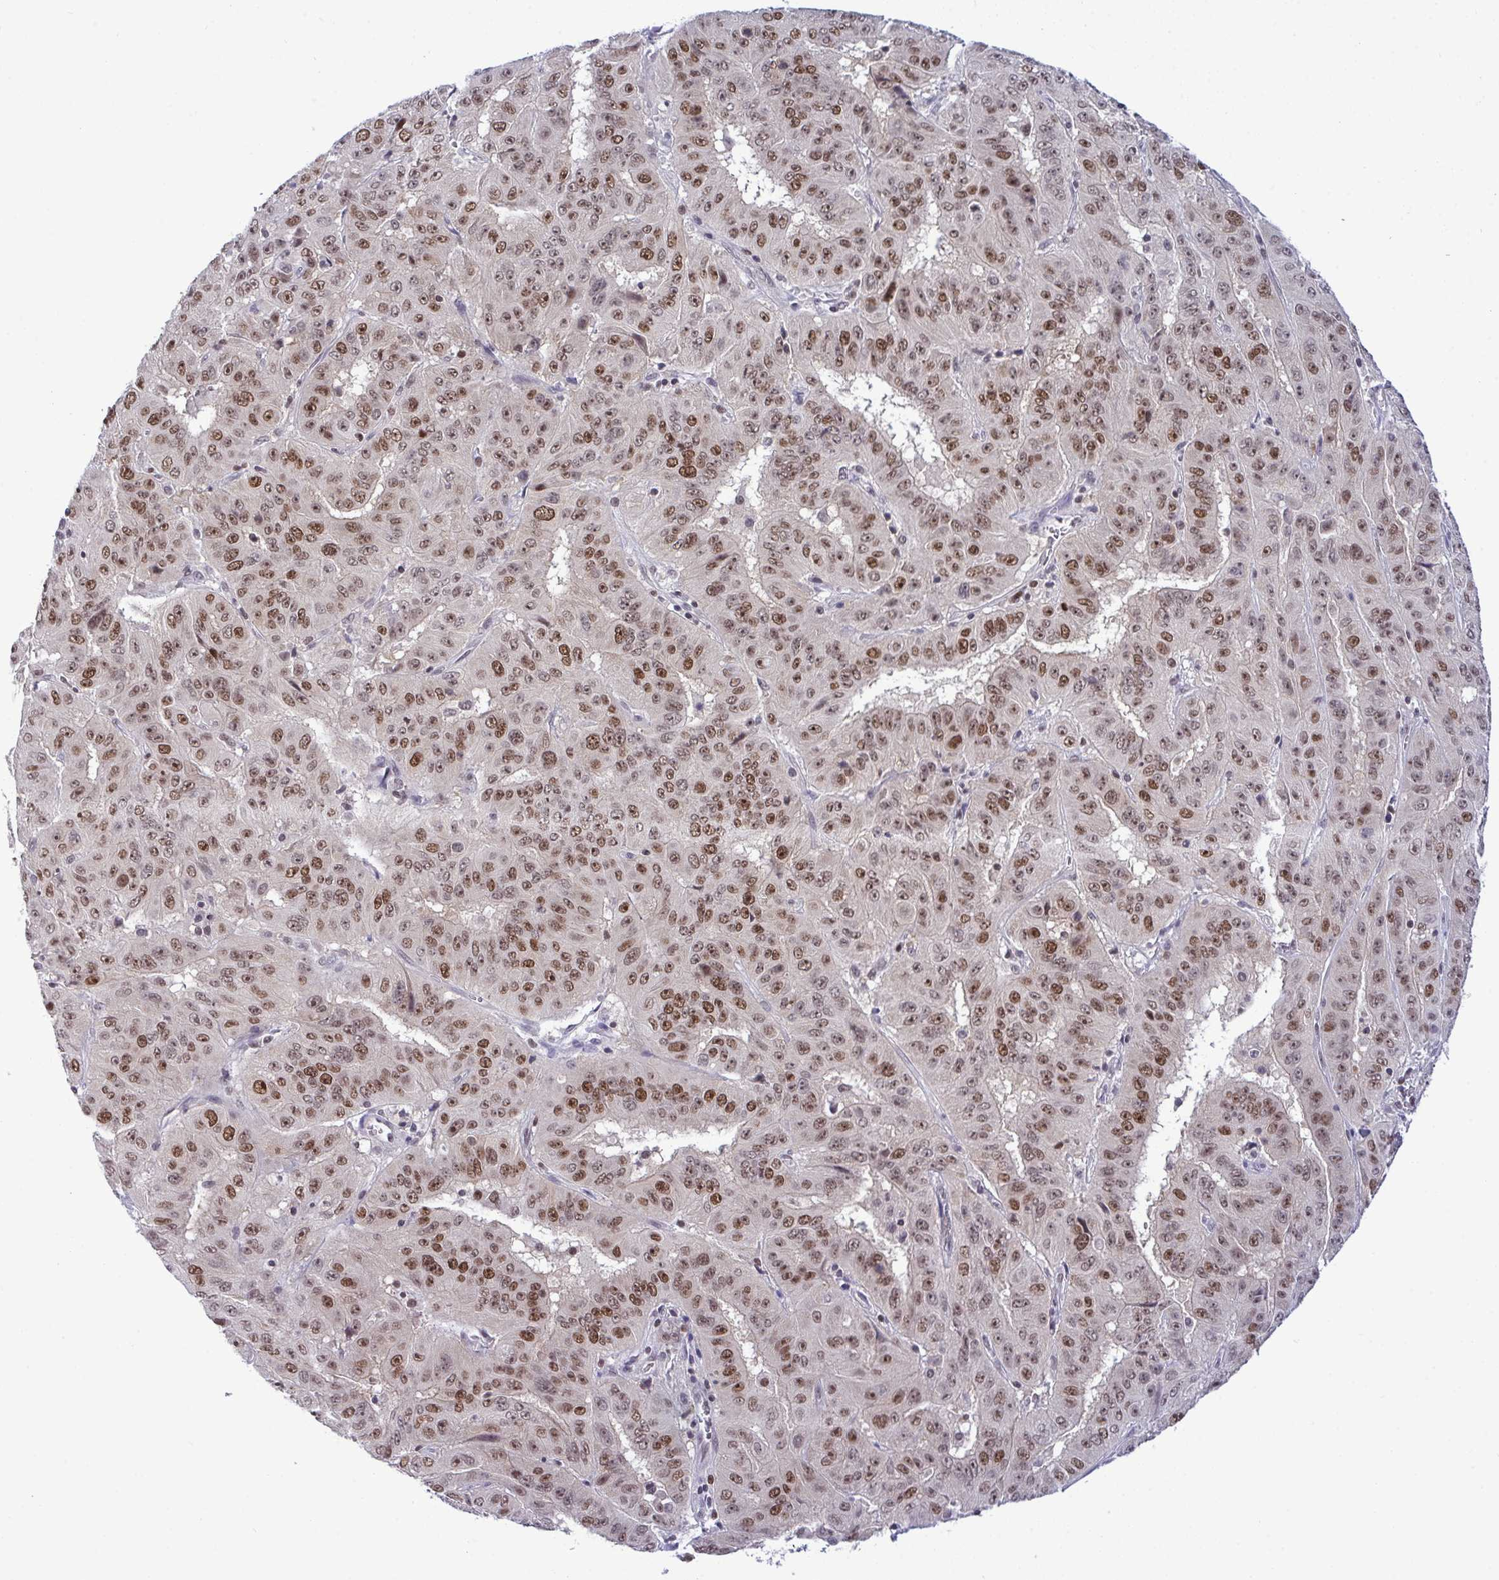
{"staining": {"intensity": "moderate", "quantity": ">75%", "location": "nuclear"}, "tissue": "pancreatic cancer", "cell_type": "Tumor cells", "image_type": "cancer", "snomed": [{"axis": "morphology", "description": "Adenocarcinoma, NOS"}, {"axis": "topography", "description": "Pancreas"}], "caption": "Immunohistochemistry (IHC) micrograph of human pancreatic cancer stained for a protein (brown), which shows medium levels of moderate nuclear staining in approximately >75% of tumor cells.", "gene": "RFC4", "patient": {"sex": "male", "age": 63}}